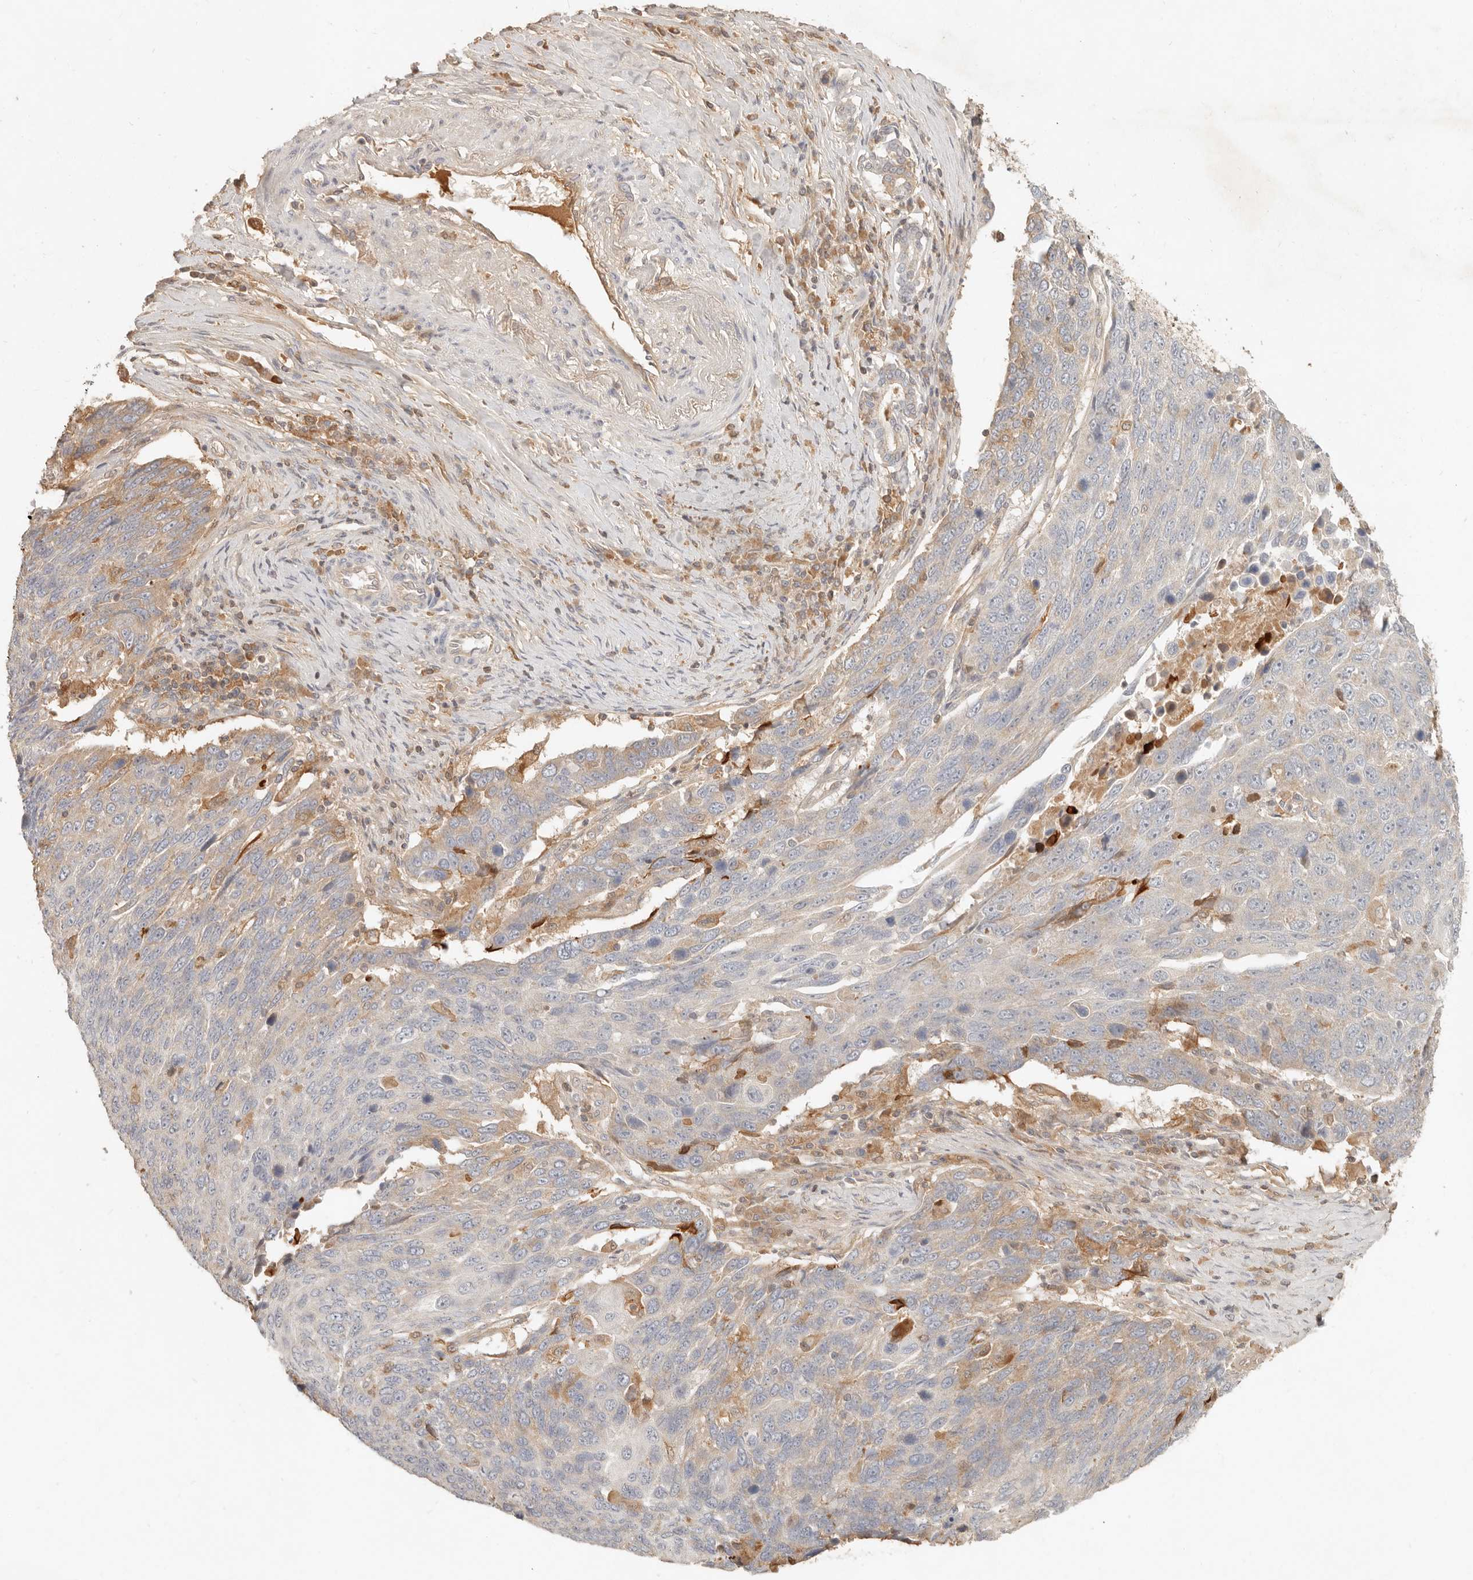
{"staining": {"intensity": "weak", "quantity": "<25%", "location": "cytoplasmic/membranous"}, "tissue": "lung cancer", "cell_type": "Tumor cells", "image_type": "cancer", "snomed": [{"axis": "morphology", "description": "Squamous cell carcinoma, NOS"}, {"axis": "topography", "description": "Lung"}], "caption": "High magnification brightfield microscopy of lung cancer stained with DAB (3,3'-diaminobenzidine) (brown) and counterstained with hematoxylin (blue): tumor cells show no significant expression.", "gene": "NECAP2", "patient": {"sex": "male", "age": 66}}